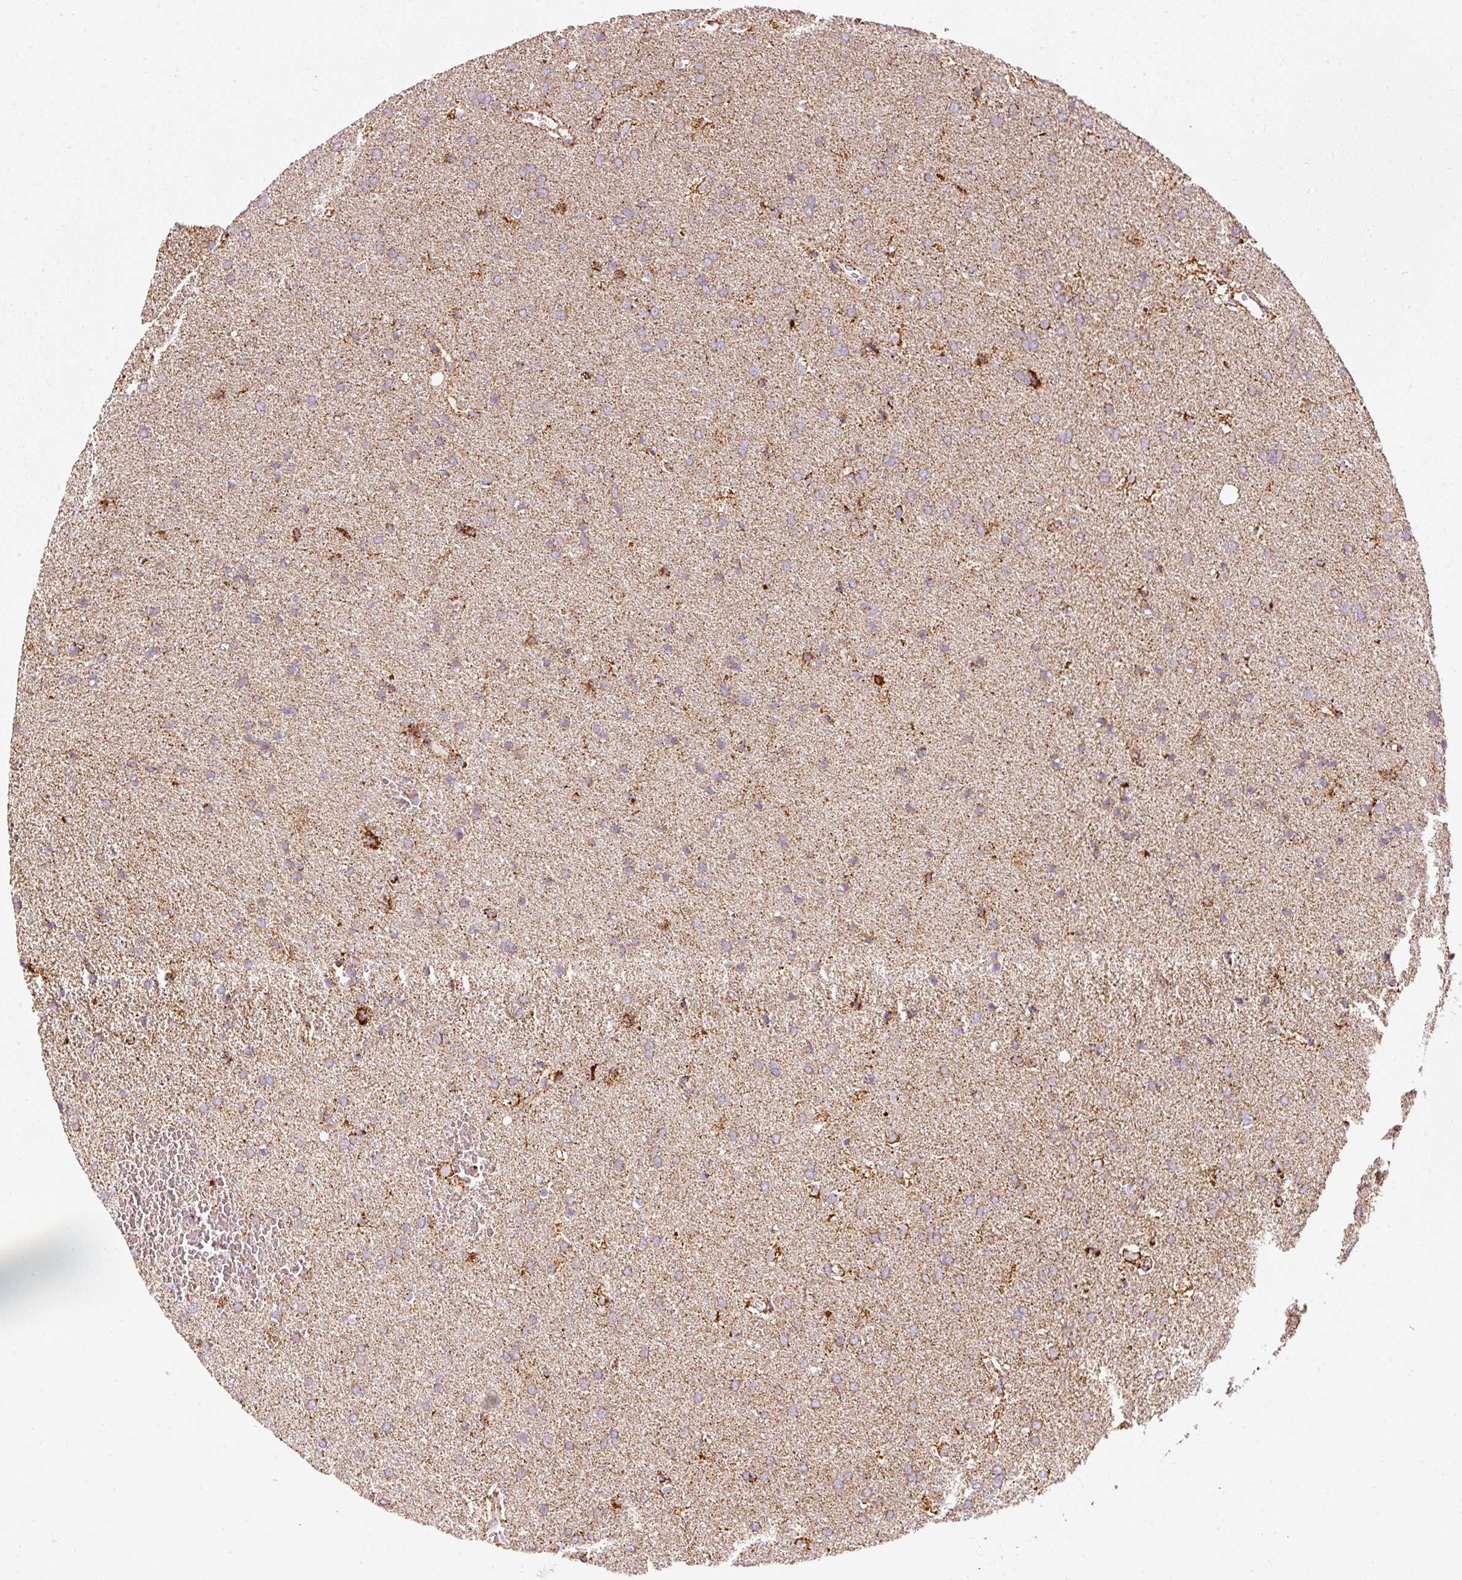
{"staining": {"intensity": "moderate", "quantity": ">75%", "location": "cytoplasmic/membranous"}, "tissue": "glioma", "cell_type": "Tumor cells", "image_type": "cancer", "snomed": [{"axis": "morphology", "description": "Glioma, malignant, Low grade"}, {"axis": "topography", "description": "Brain"}], "caption": "Approximately >75% of tumor cells in glioma exhibit moderate cytoplasmic/membranous protein positivity as visualized by brown immunohistochemical staining.", "gene": "MT-CO2", "patient": {"sex": "female", "age": 34}}